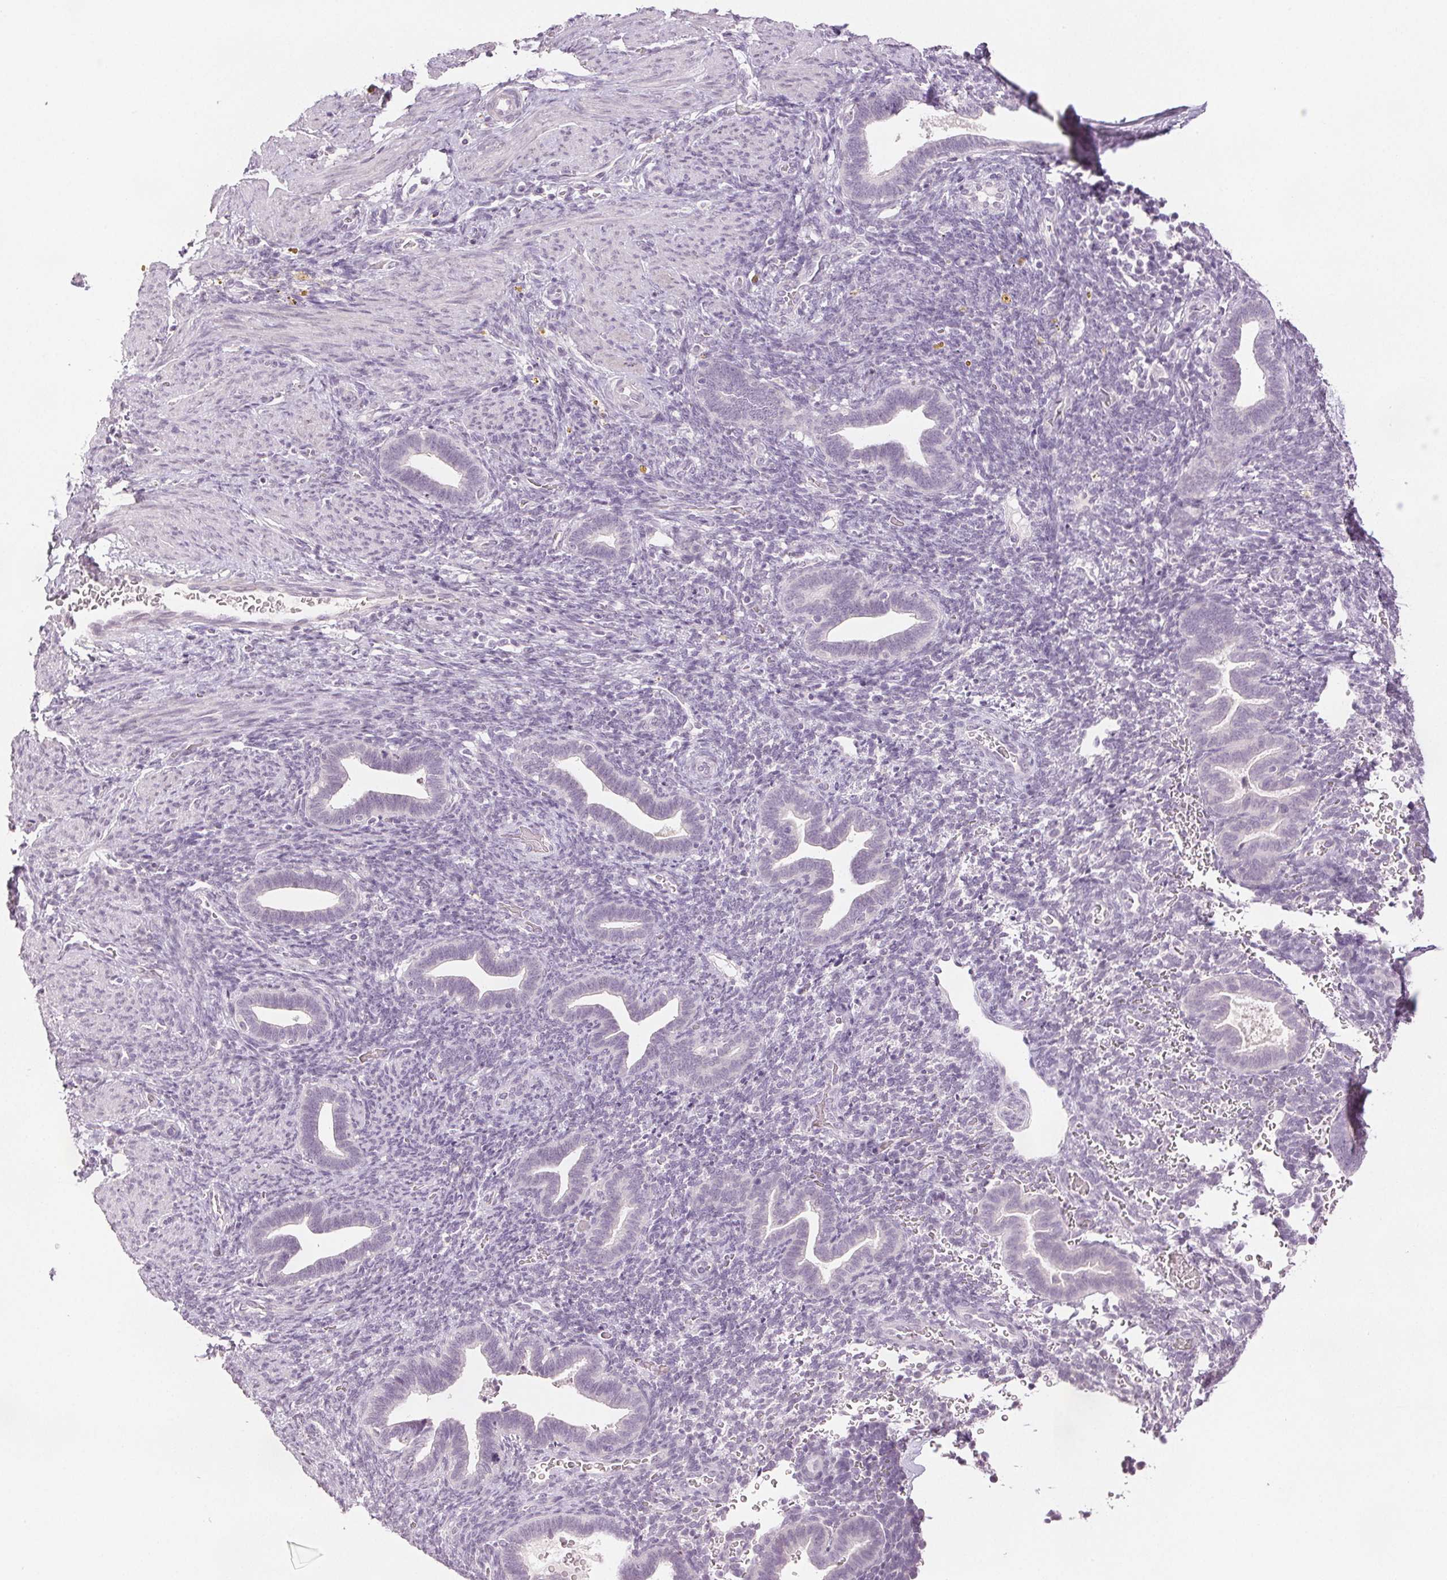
{"staining": {"intensity": "negative", "quantity": "none", "location": "none"}, "tissue": "endometrium", "cell_type": "Cells in endometrial stroma", "image_type": "normal", "snomed": [{"axis": "morphology", "description": "Normal tissue, NOS"}, {"axis": "topography", "description": "Endometrium"}], "caption": "DAB (3,3'-diaminobenzidine) immunohistochemical staining of normal human endometrium demonstrates no significant positivity in cells in endometrial stroma.", "gene": "SCGN", "patient": {"sex": "female", "age": 34}}